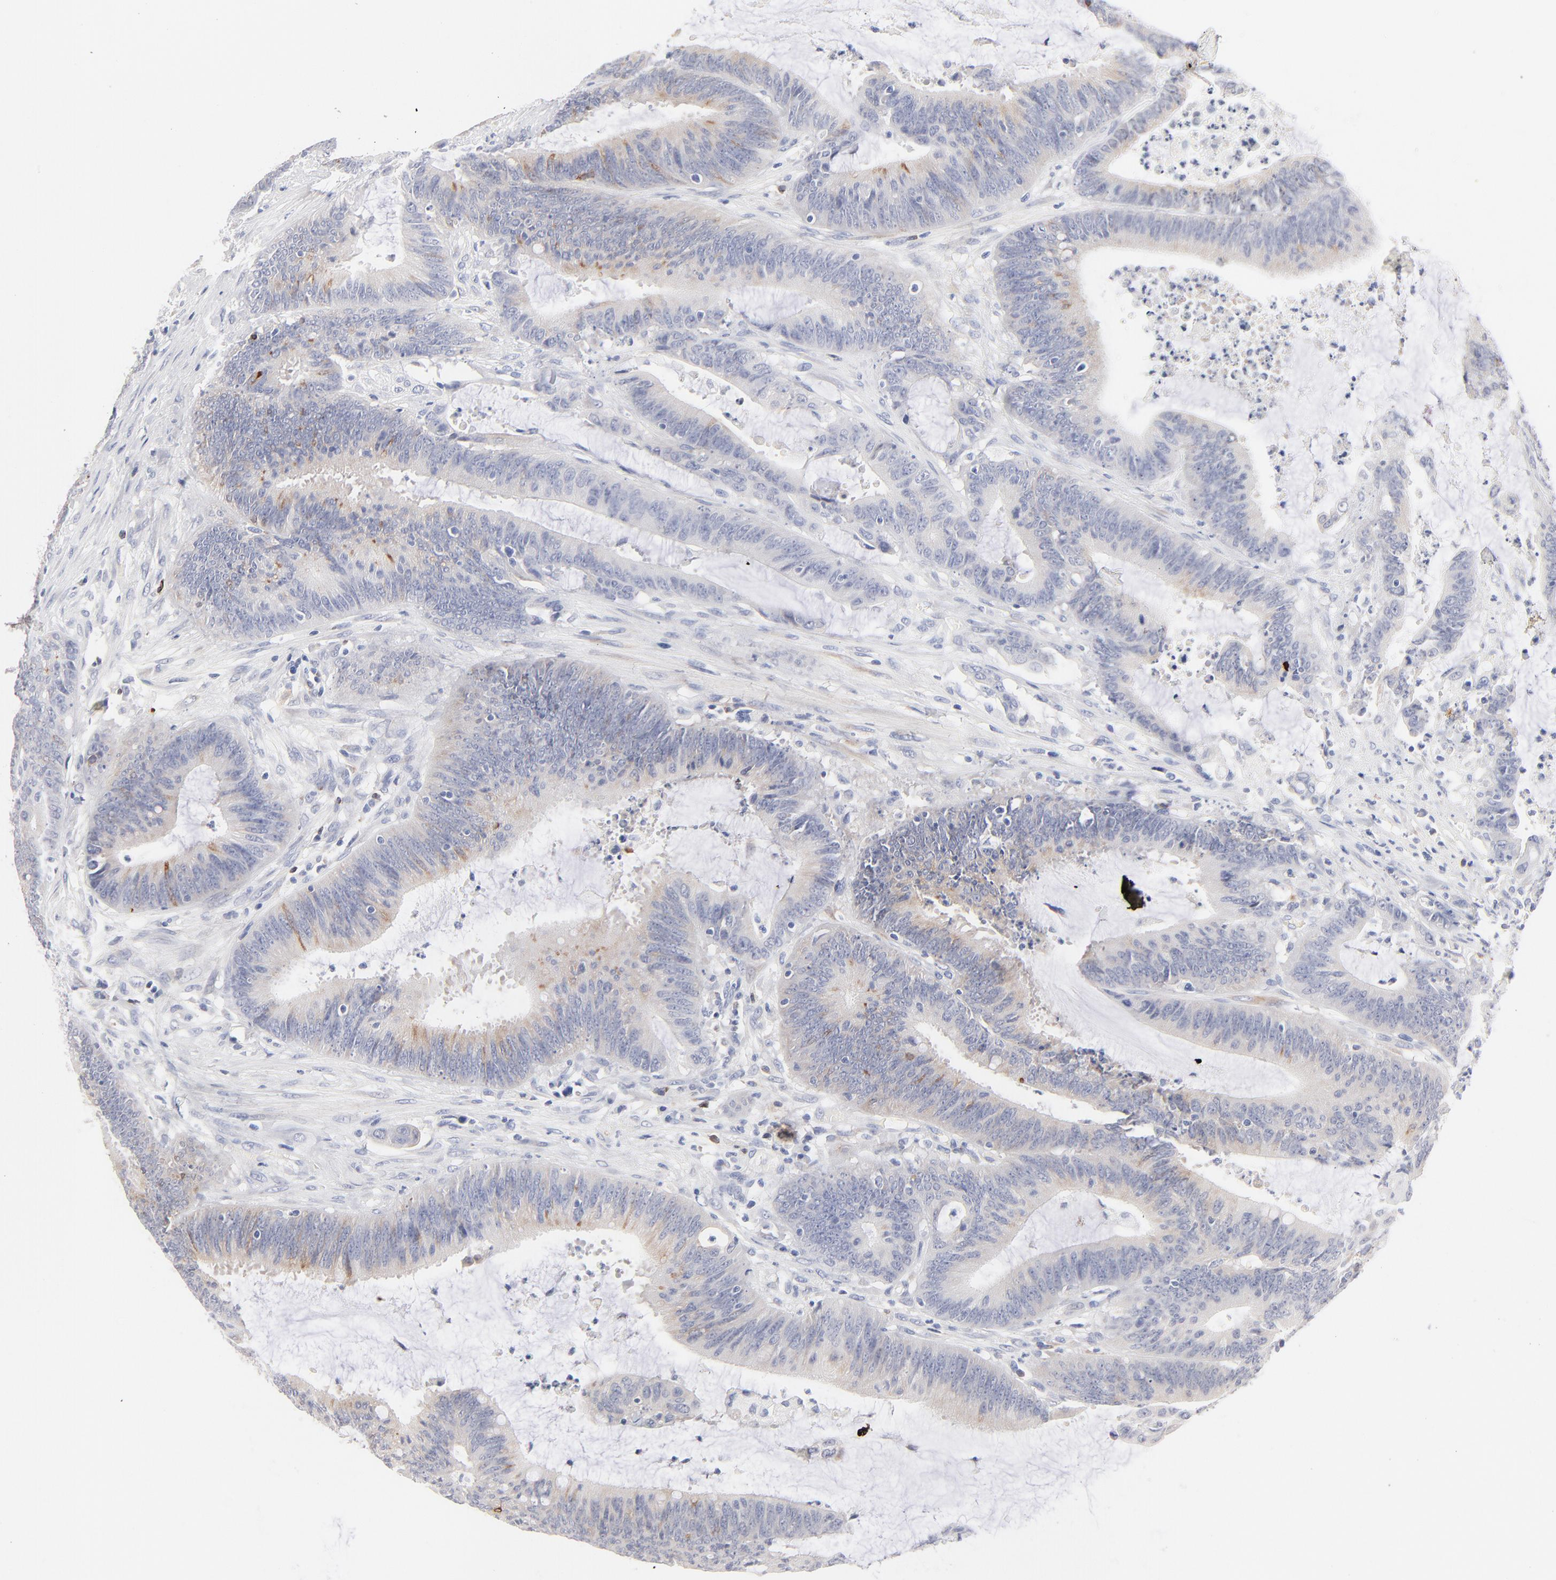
{"staining": {"intensity": "weak", "quantity": "<25%", "location": "cytoplasmic/membranous"}, "tissue": "colorectal cancer", "cell_type": "Tumor cells", "image_type": "cancer", "snomed": [{"axis": "morphology", "description": "Adenocarcinoma, NOS"}, {"axis": "topography", "description": "Rectum"}], "caption": "IHC image of neoplastic tissue: colorectal cancer (adenocarcinoma) stained with DAB (3,3'-diaminobenzidine) exhibits no significant protein expression in tumor cells. The staining was performed using DAB (3,3'-diaminobenzidine) to visualize the protein expression in brown, while the nuclei were stained in blue with hematoxylin (Magnification: 20x).", "gene": "MID1", "patient": {"sex": "female", "age": 66}}